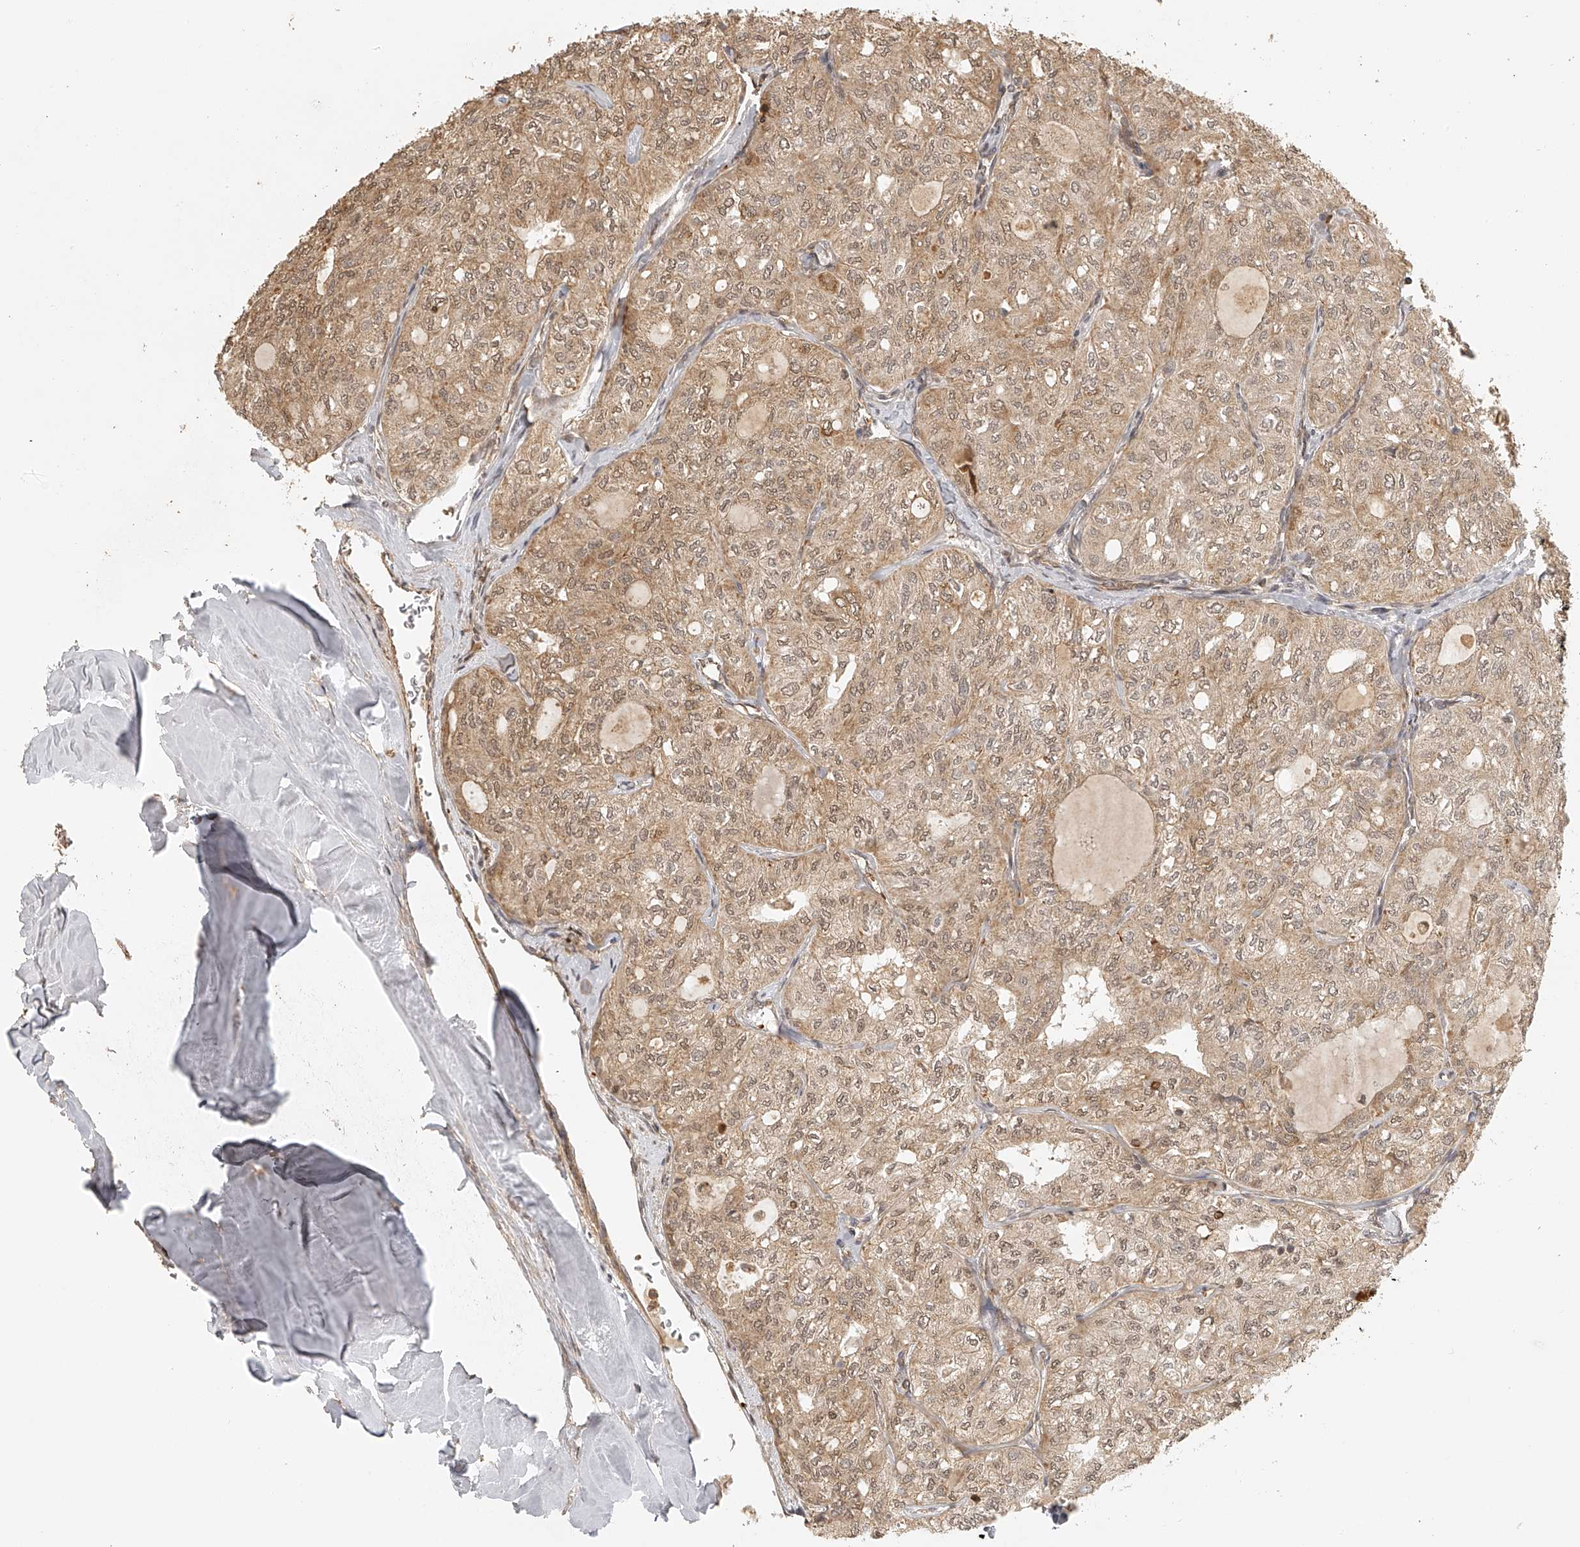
{"staining": {"intensity": "weak", "quantity": ">75%", "location": "cytoplasmic/membranous,nuclear"}, "tissue": "thyroid cancer", "cell_type": "Tumor cells", "image_type": "cancer", "snomed": [{"axis": "morphology", "description": "Follicular adenoma carcinoma, NOS"}, {"axis": "topography", "description": "Thyroid gland"}], "caption": "The image reveals staining of follicular adenoma carcinoma (thyroid), revealing weak cytoplasmic/membranous and nuclear protein staining (brown color) within tumor cells.", "gene": "BCL2L11", "patient": {"sex": "male", "age": 75}}